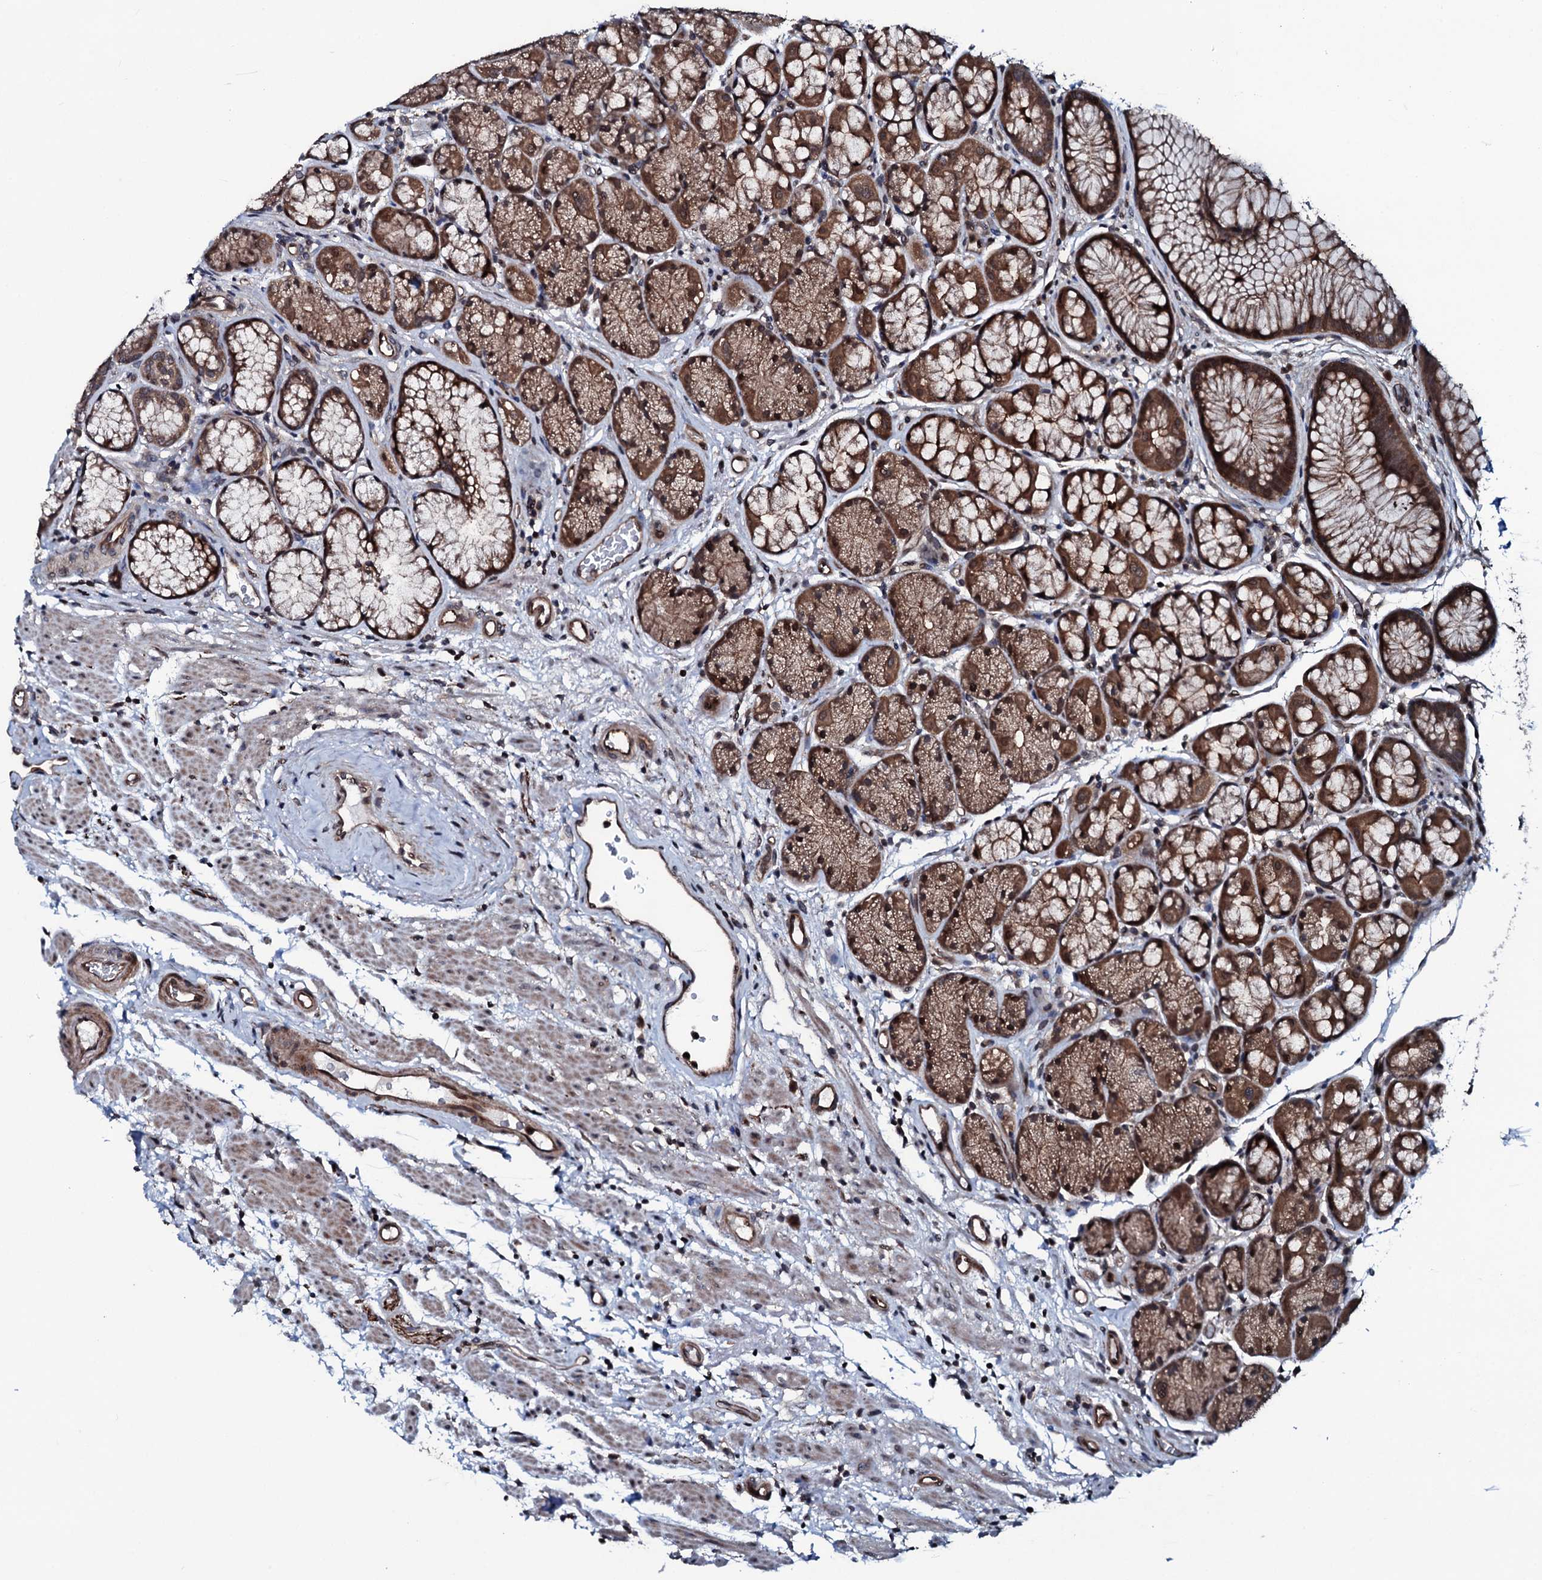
{"staining": {"intensity": "moderate", "quantity": ">75%", "location": "cytoplasmic/membranous,nuclear"}, "tissue": "stomach", "cell_type": "Glandular cells", "image_type": "normal", "snomed": [{"axis": "morphology", "description": "Normal tissue, NOS"}, {"axis": "topography", "description": "Stomach"}], "caption": "An immunohistochemistry (IHC) histopathology image of unremarkable tissue is shown. Protein staining in brown labels moderate cytoplasmic/membranous,nuclear positivity in stomach within glandular cells.", "gene": "OGFOD2", "patient": {"sex": "male", "age": 63}}